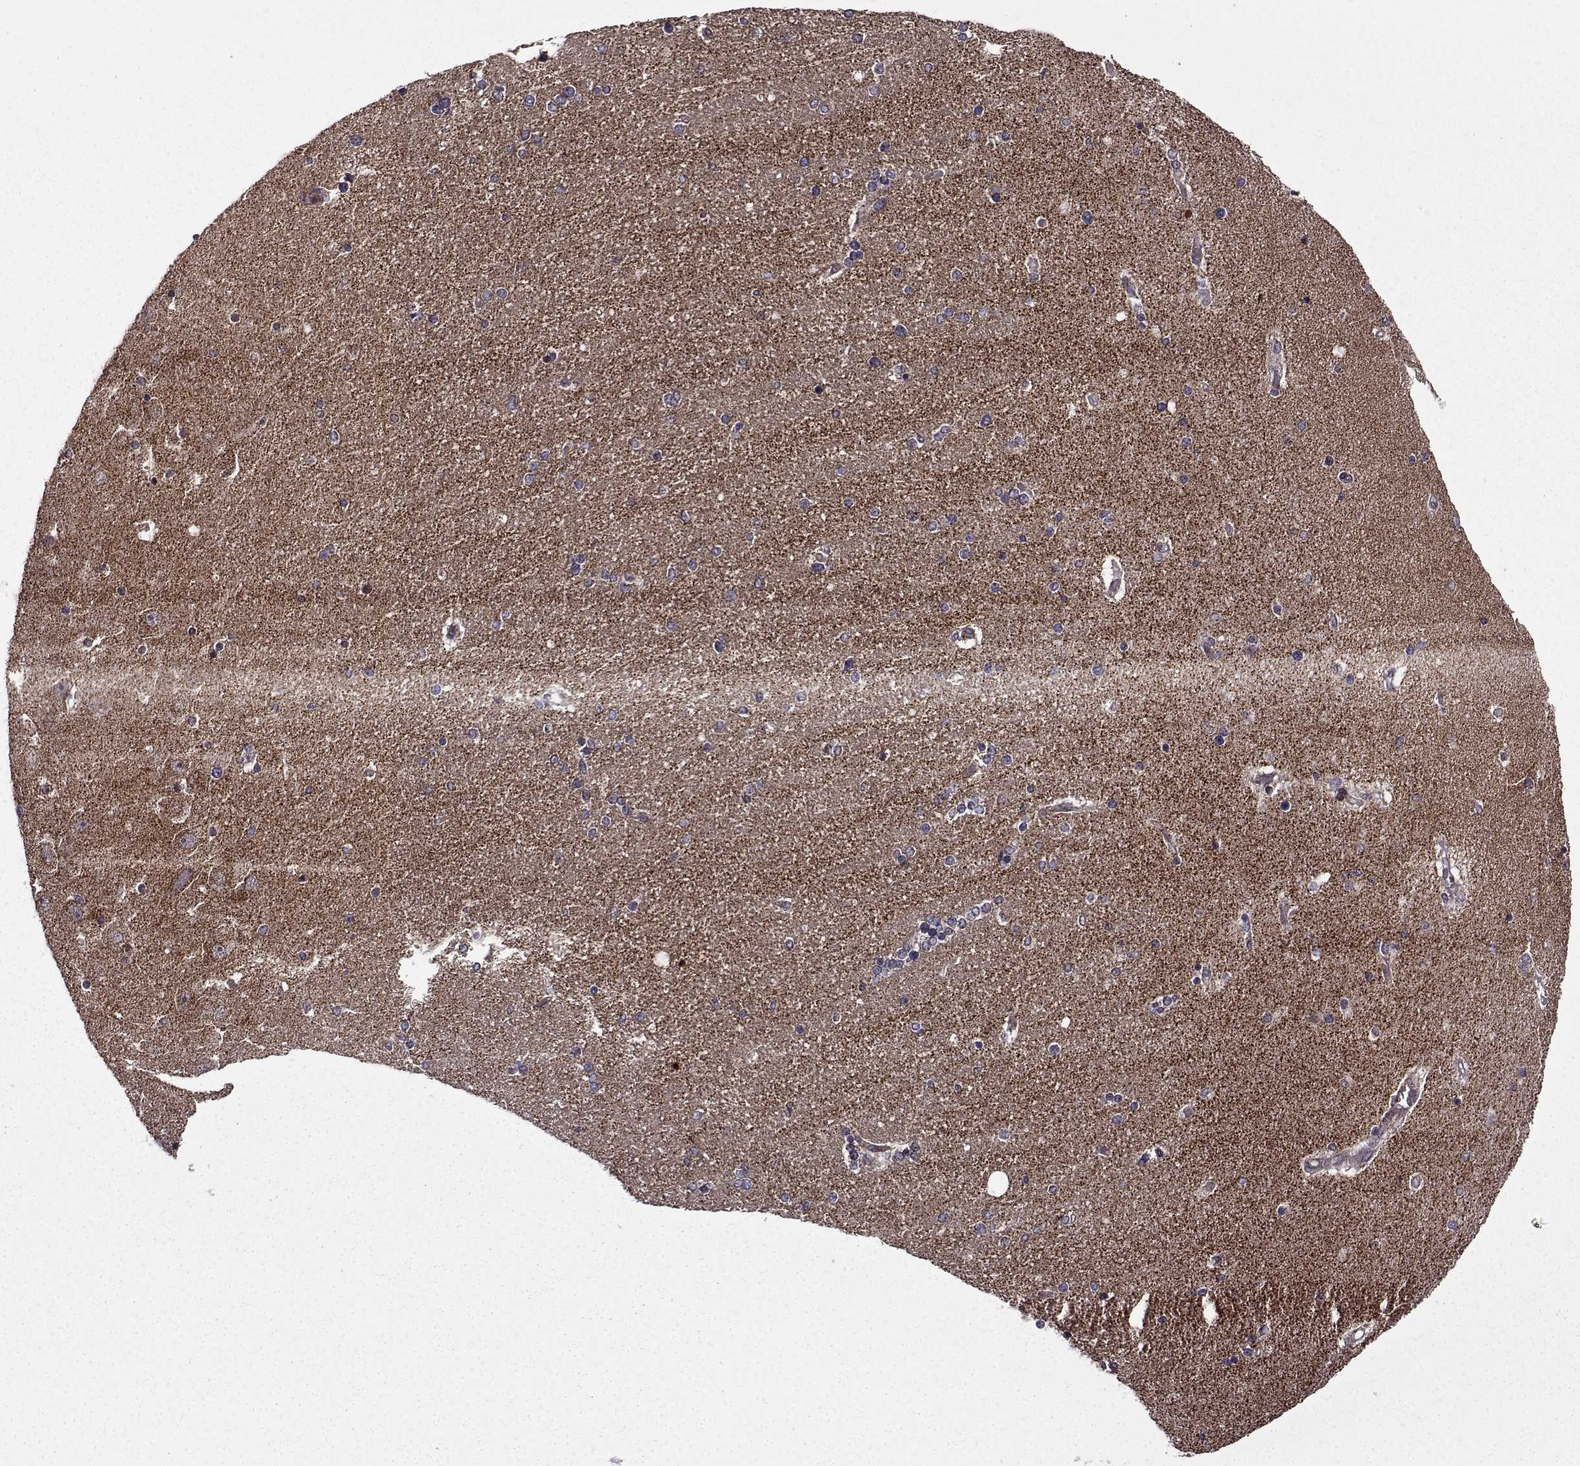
{"staining": {"intensity": "negative", "quantity": "none", "location": "none"}, "tissue": "hippocampus", "cell_type": "Glial cells", "image_type": "normal", "snomed": [{"axis": "morphology", "description": "Normal tissue, NOS"}, {"axis": "topography", "description": "Hippocampus"}], "caption": "Immunohistochemistry (IHC) photomicrograph of unremarkable human hippocampus stained for a protein (brown), which reveals no expression in glial cells. Nuclei are stained in blue.", "gene": "TAB2", "patient": {"sex": "female", "age": 54}}